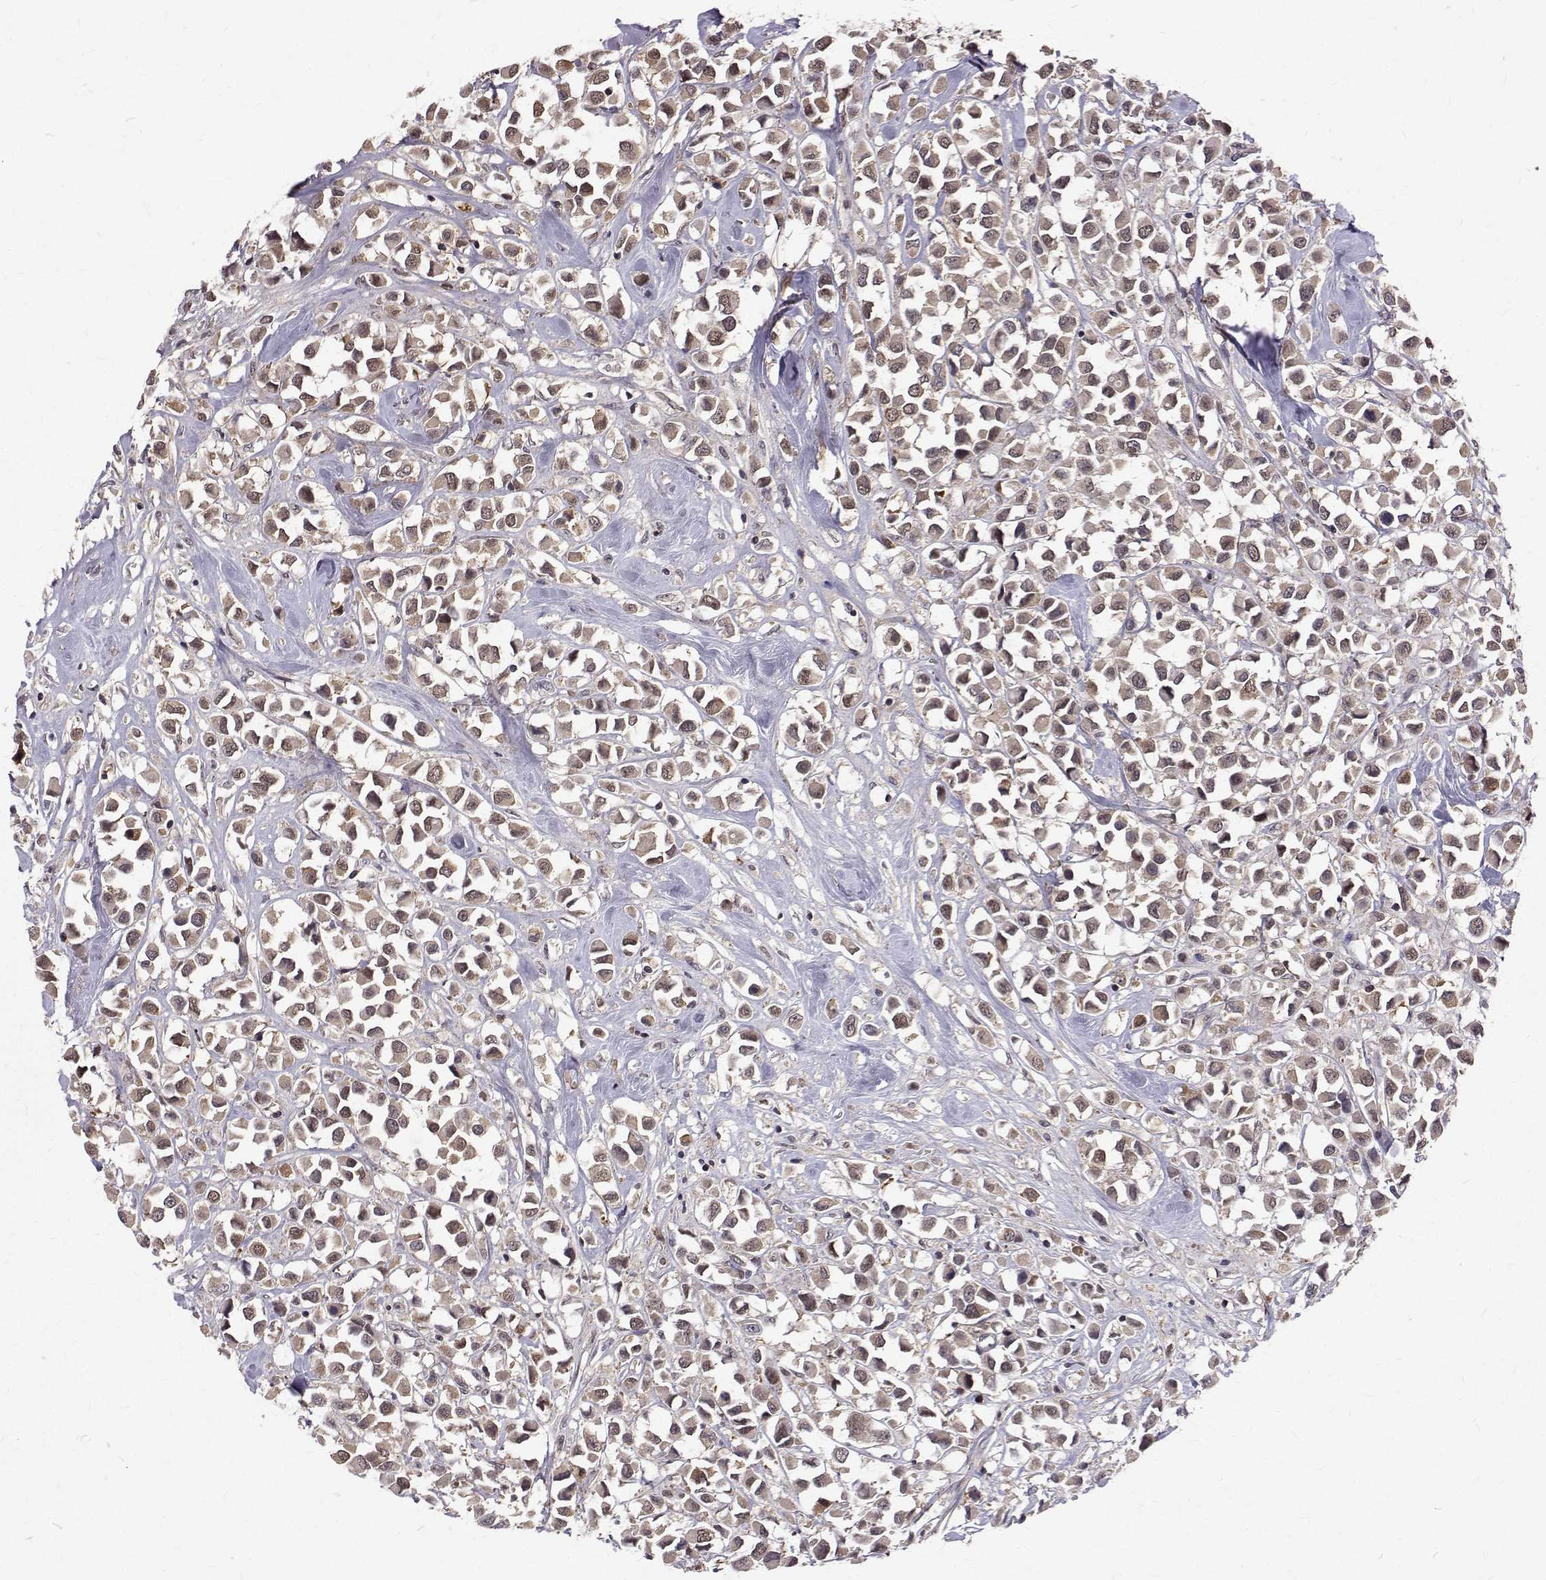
{"staining": {"intensity": "weak", "quantity": ">75%", "location": "cytoplasmic/membranous,nuclear"}, "tissue": "breast cancer", "cell_type": "Tumor cells", "image_type": "cancer", "snomed": [{"axis": "morphology", "description": "Duct carcinoma"}, {"axis": "topography", "description": "Breast"}], "caption": "Human breast infiltrating ductal carcinoma stained with a protein marker exhibits weak staining in tumor cells.", "gene": "NIF3L1", "patient": {"sex": "female", "age": 61}}